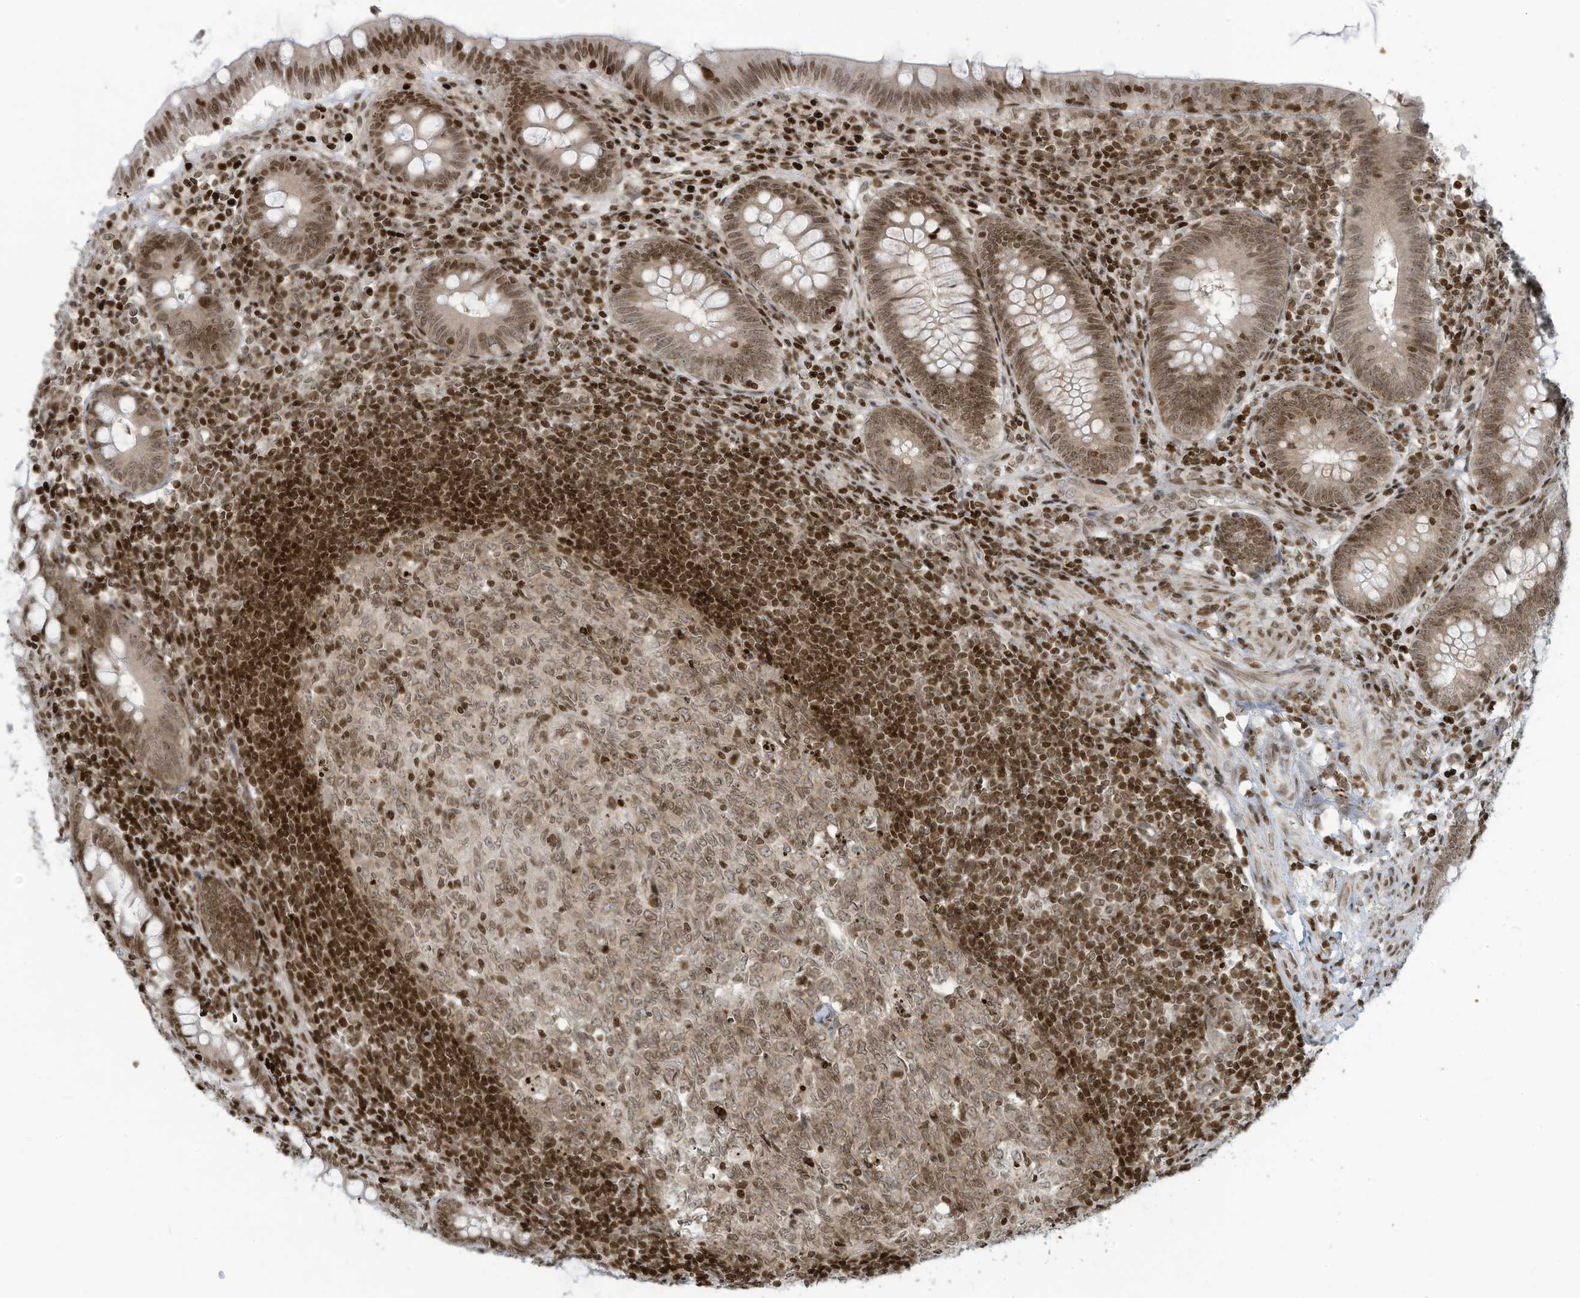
{"staining": {"intensity": "strong", "quantity": ">75%", "location": "nuclear"}, "tissue": "appendix", "cell_type": "Glandular cells", "image_type": "normal", "snomed": [{"axis": "morphology", "description": "Normal tissue, NOS"}, {"axis": "topography", "description": "Appendix"}], "caption": "DAB (3,3'-diaminobenzidine) immunohistochemical staining of unremarkable human appendix exhibits strong nuclear protein staining in about >75% of glandular cells.", "gene": "ADI1", "patient": {"sex": "male", "age": 14}}